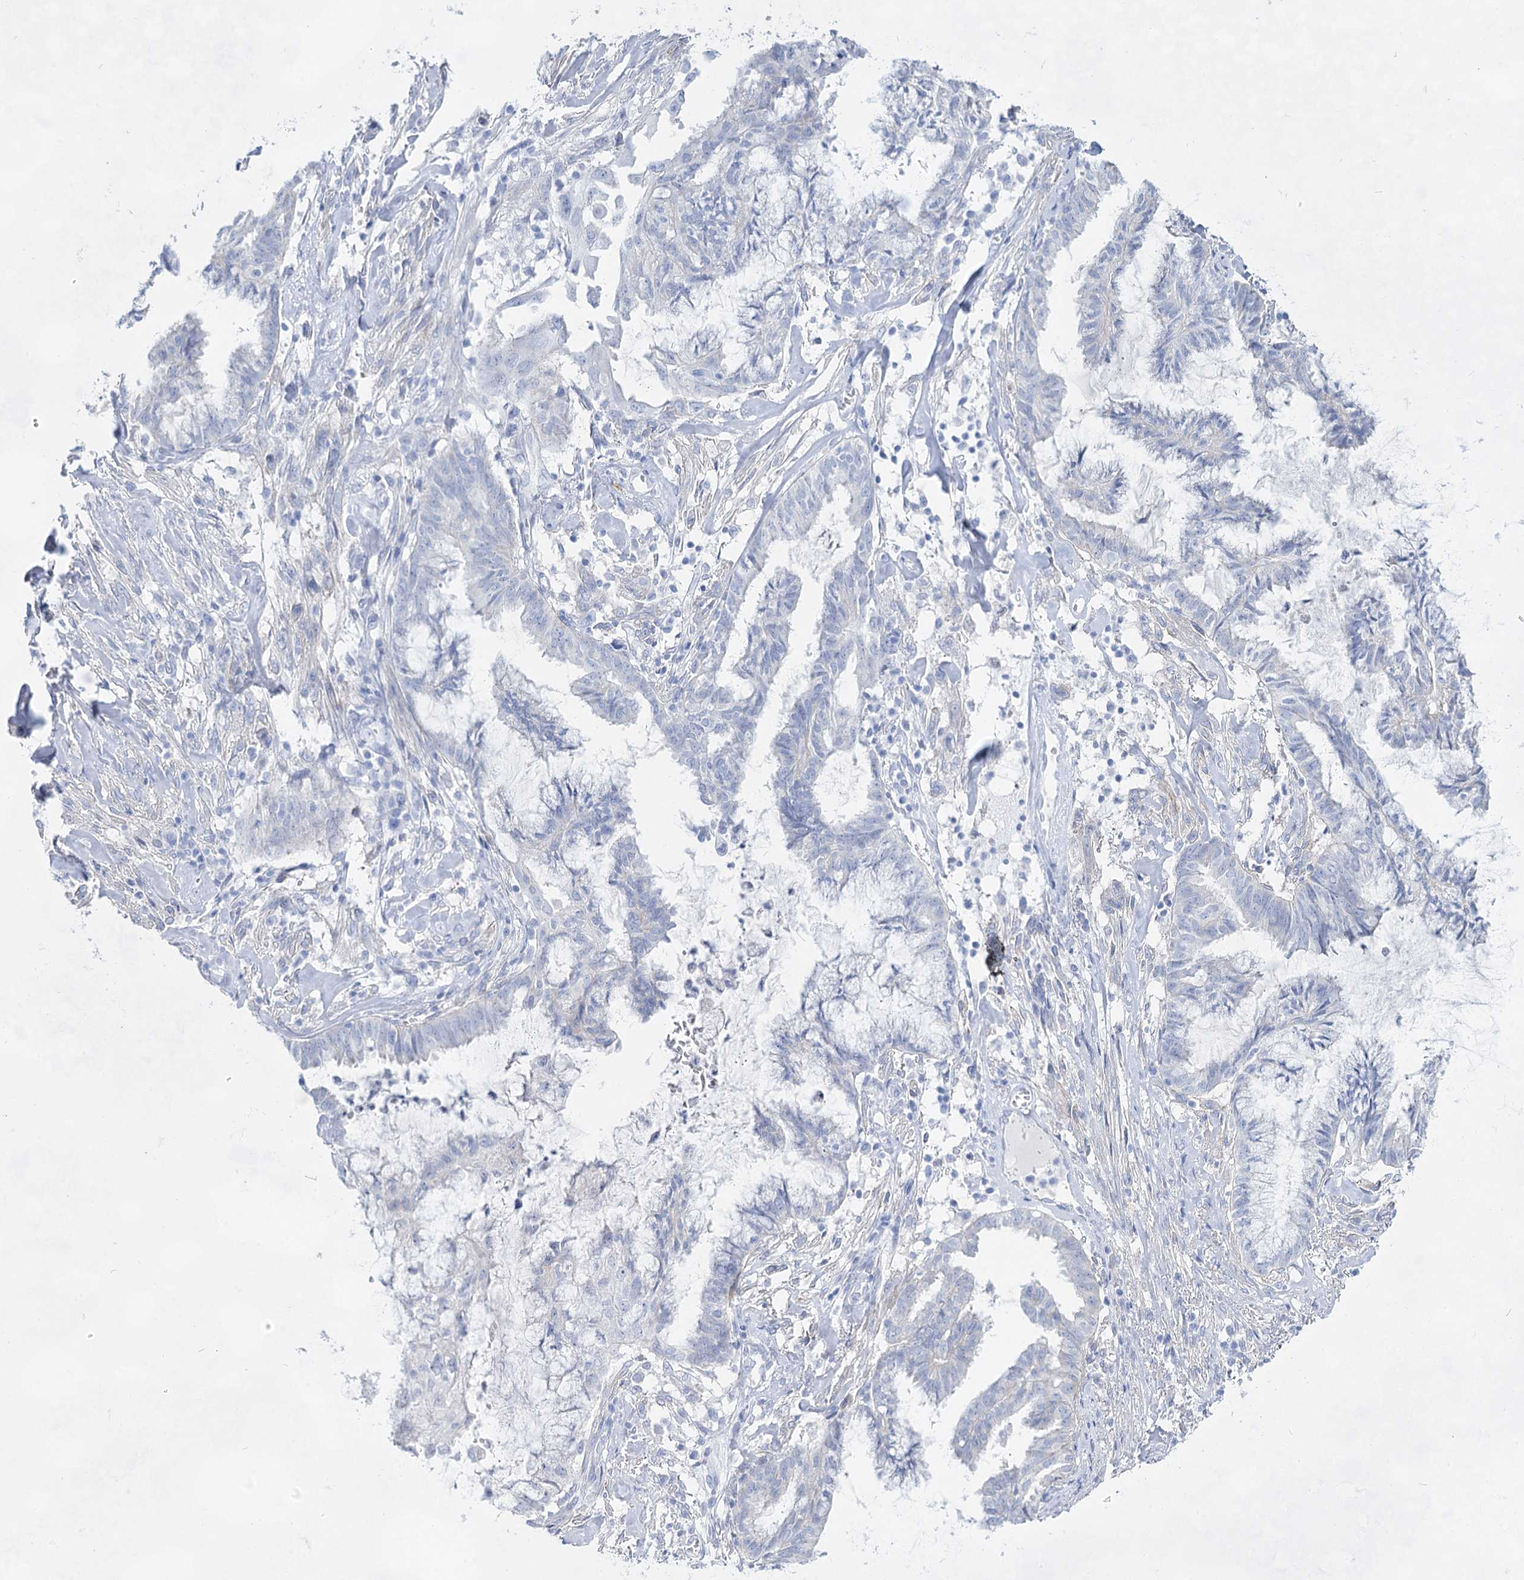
{"staining": {"intensity": "negative", "quantity": "none", "location": "none"}, "tissue": "endometrial cancer", "cell_type": "Tumor cells", "image_type": "cancer", "snomed": [{"axis": "morphology", "description": "Adenocarcinoma, NOS"}, {"axis": "topography", "description": "Endometrium"}], "caption": "Human endometrial cancer stained for a protein using IHC shows no expression in tumor cells.", "gene": "ACRV1", "patient": {"sex": "female", "age": 86}}